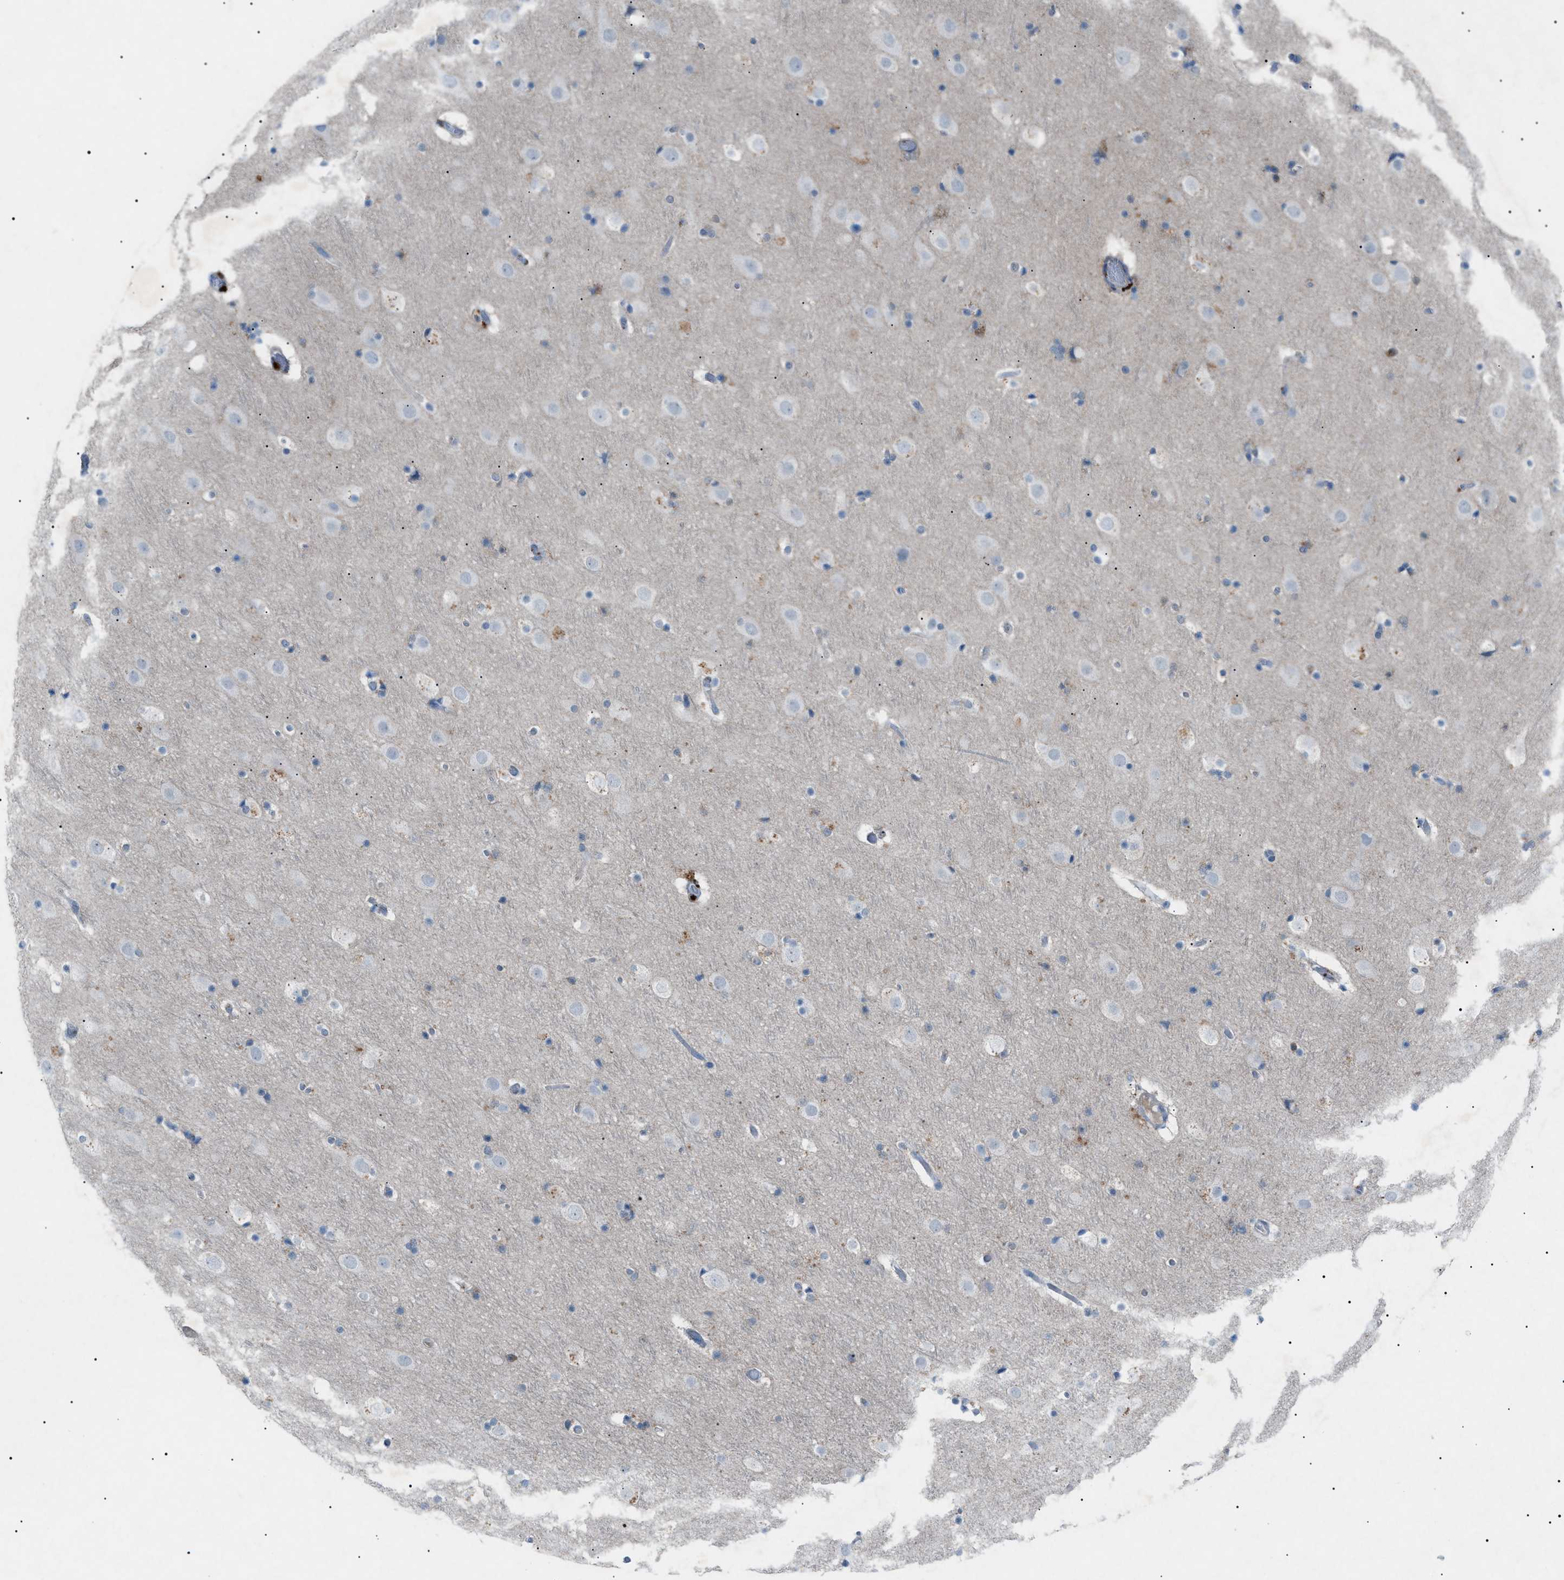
{"staining": {"intensity": "negative", "quantity": "none", "location": "none"}, "tissue": "cerebral cortex", "cell_type": "Endothelial cells", "image_type": "normal", "snomed": [{"axis": "morphology", "description": "Normal tissue, NOS"}, {"axis": "topography", "description": "Cerebral cortex"}], "caption": "A photomicrograph of cerebral cortex stained for a protein exhibits no brown staining in endothelial cells. (DAB immunohistochemistry (IHC) visualized using brightfield microscopy, high magnification).", "gene": "BTK", "patient": {"sex": "male", "age": 57}}